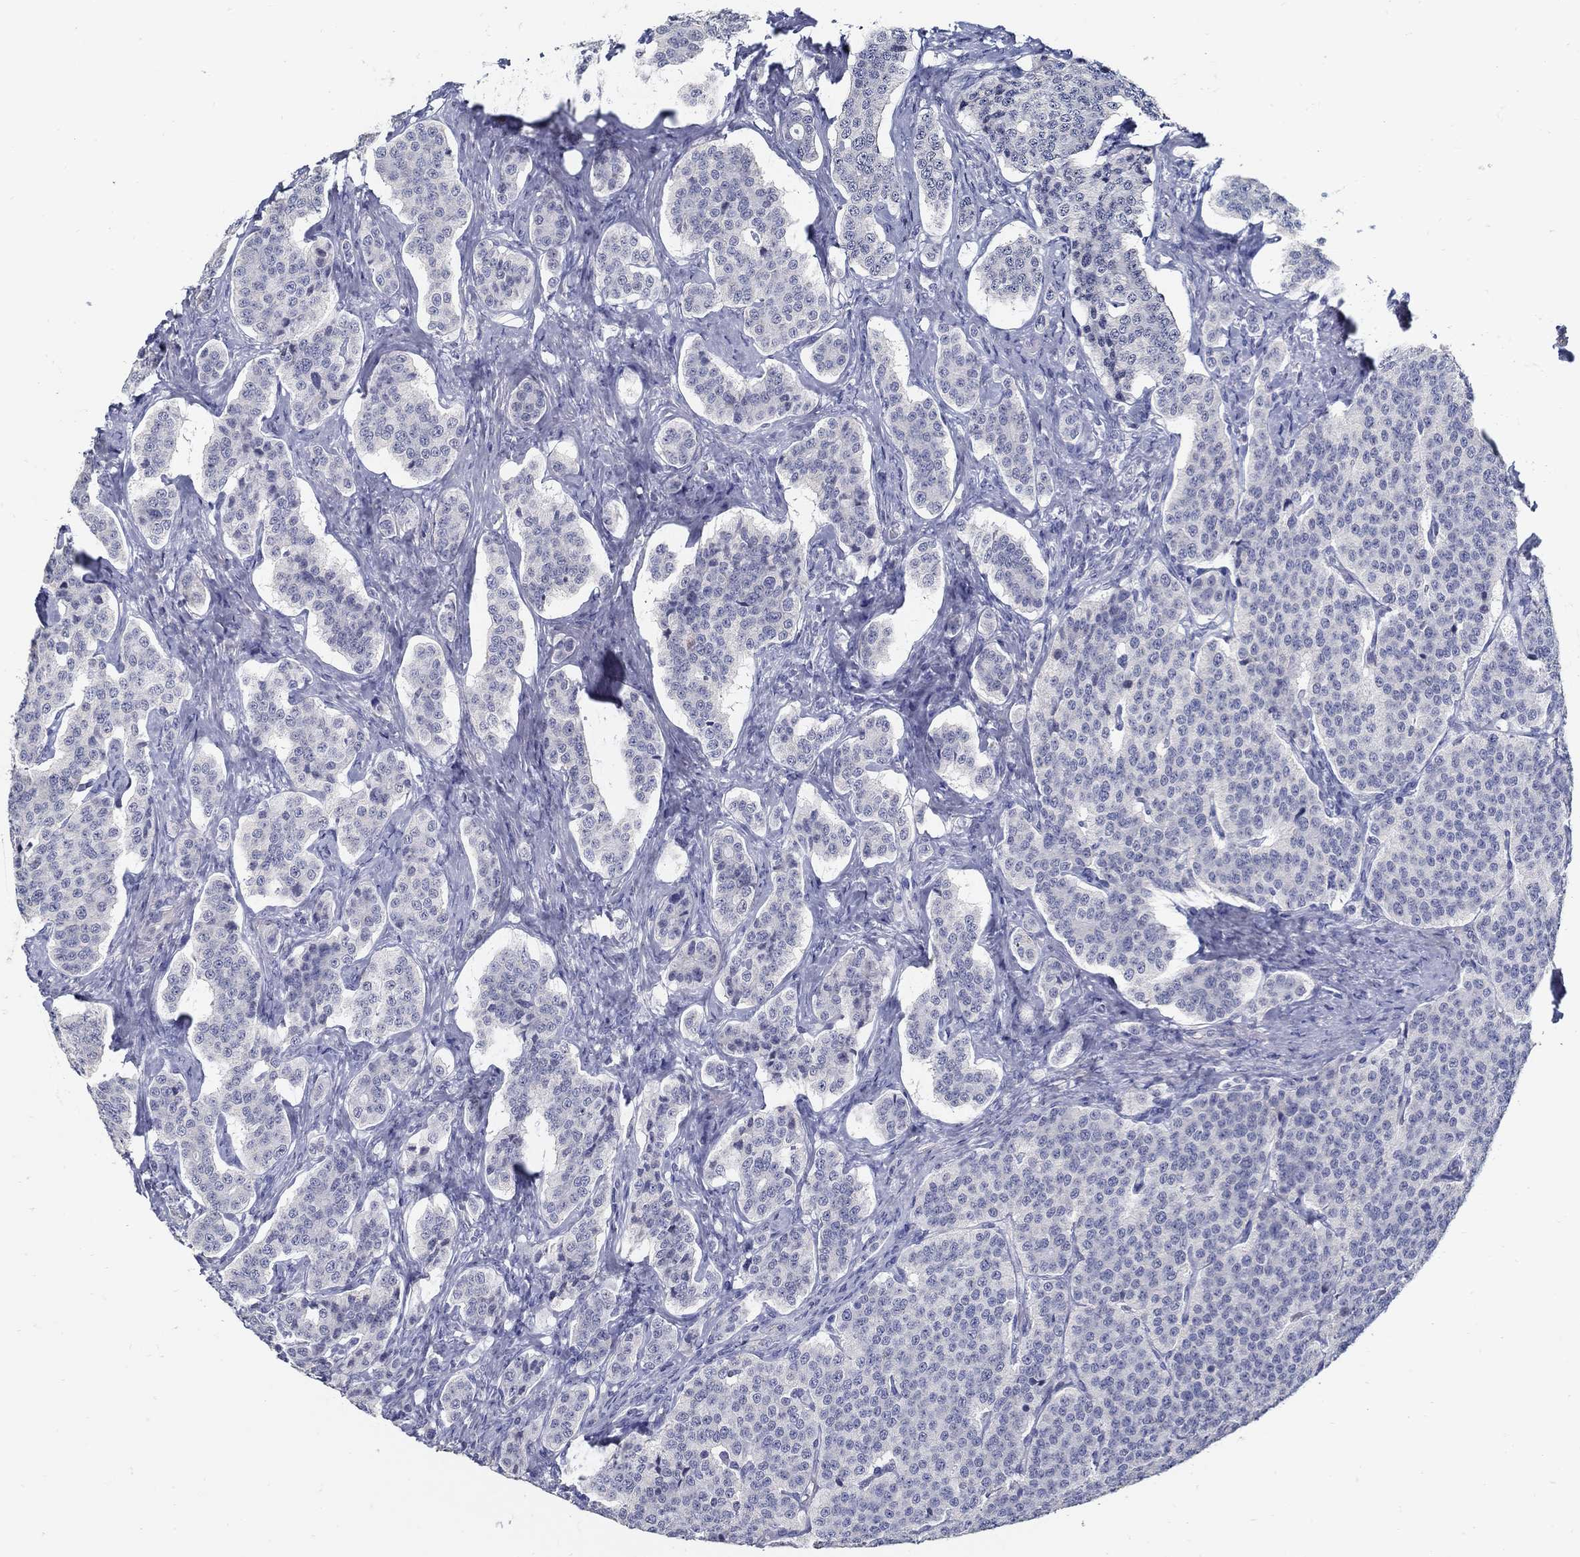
{"staining": {"intensity": "negative", "quantity": "none", "location": "none"}, "tissue": "carcinoid", "cell_type": "Tumor cells", "image_type": "cancer", "snomed": [{"axis": "morphology", "description": "Carcinoid, malignant, NOS"}, {"axis": "topography", "description": "Small intestine"}], "caption": "A photomicrograph of carcinoid stained for a protein shows no brown staining in tumor cells.", "gene": "USP29", "patient": {"sex": "female", "age": 58}}